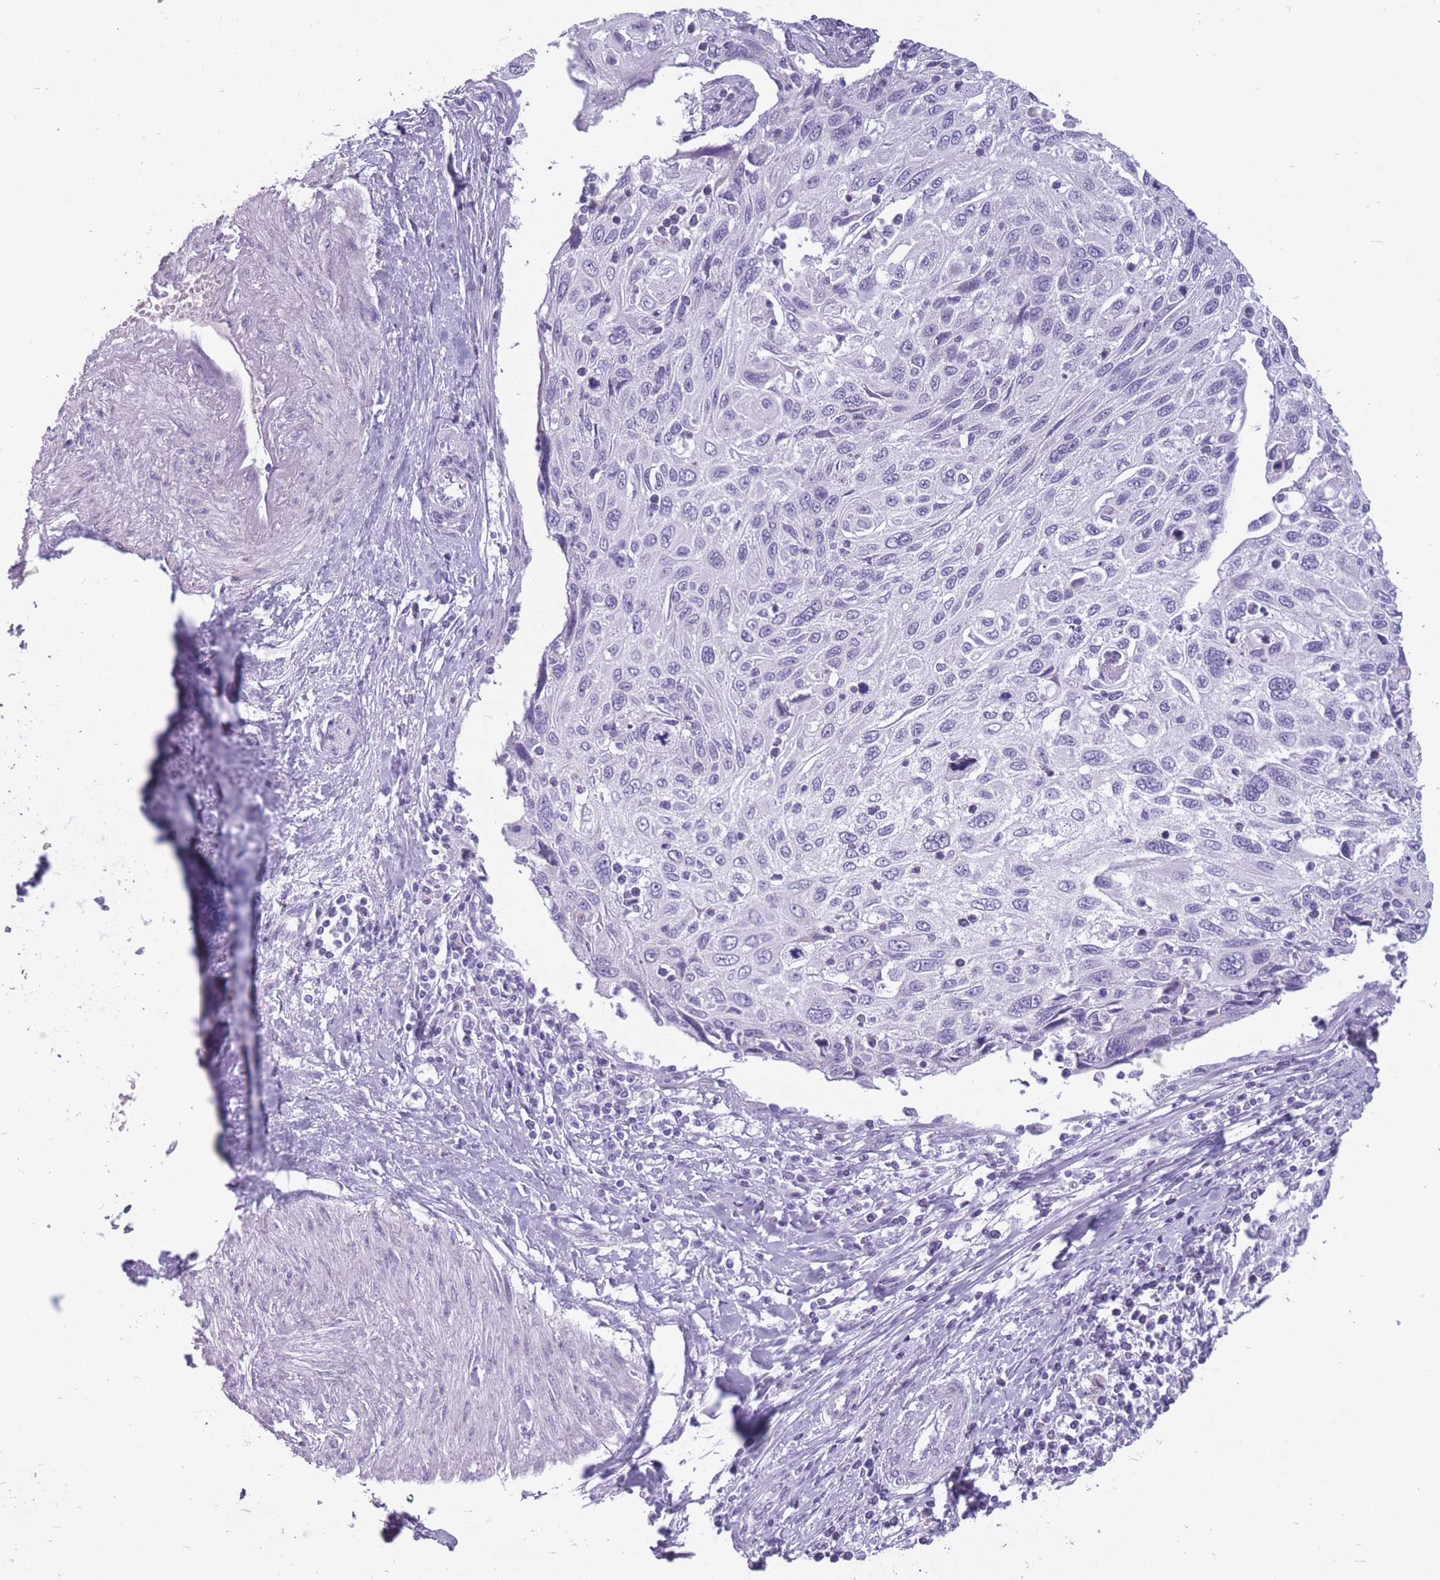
{"staining": {"intensity": "negative", "quantity": "none", "location": "none"}, "tissue": "cervical cancer", "cell_type": "Tumor cells", "image_type": "cancer", "snomed": [{"axis": "morphology", "description": "Squamous cell carcinoma, NOS"}, {"axis": "topography", "description": "Cervix"}], "caption": "IHC histopathology image of human cervical cancer stained for a protein (brown), which demonstrates no staining in tumor cells.", "gene": "GOLGA6D", "patient": {"sex": "female", "age": 70}}